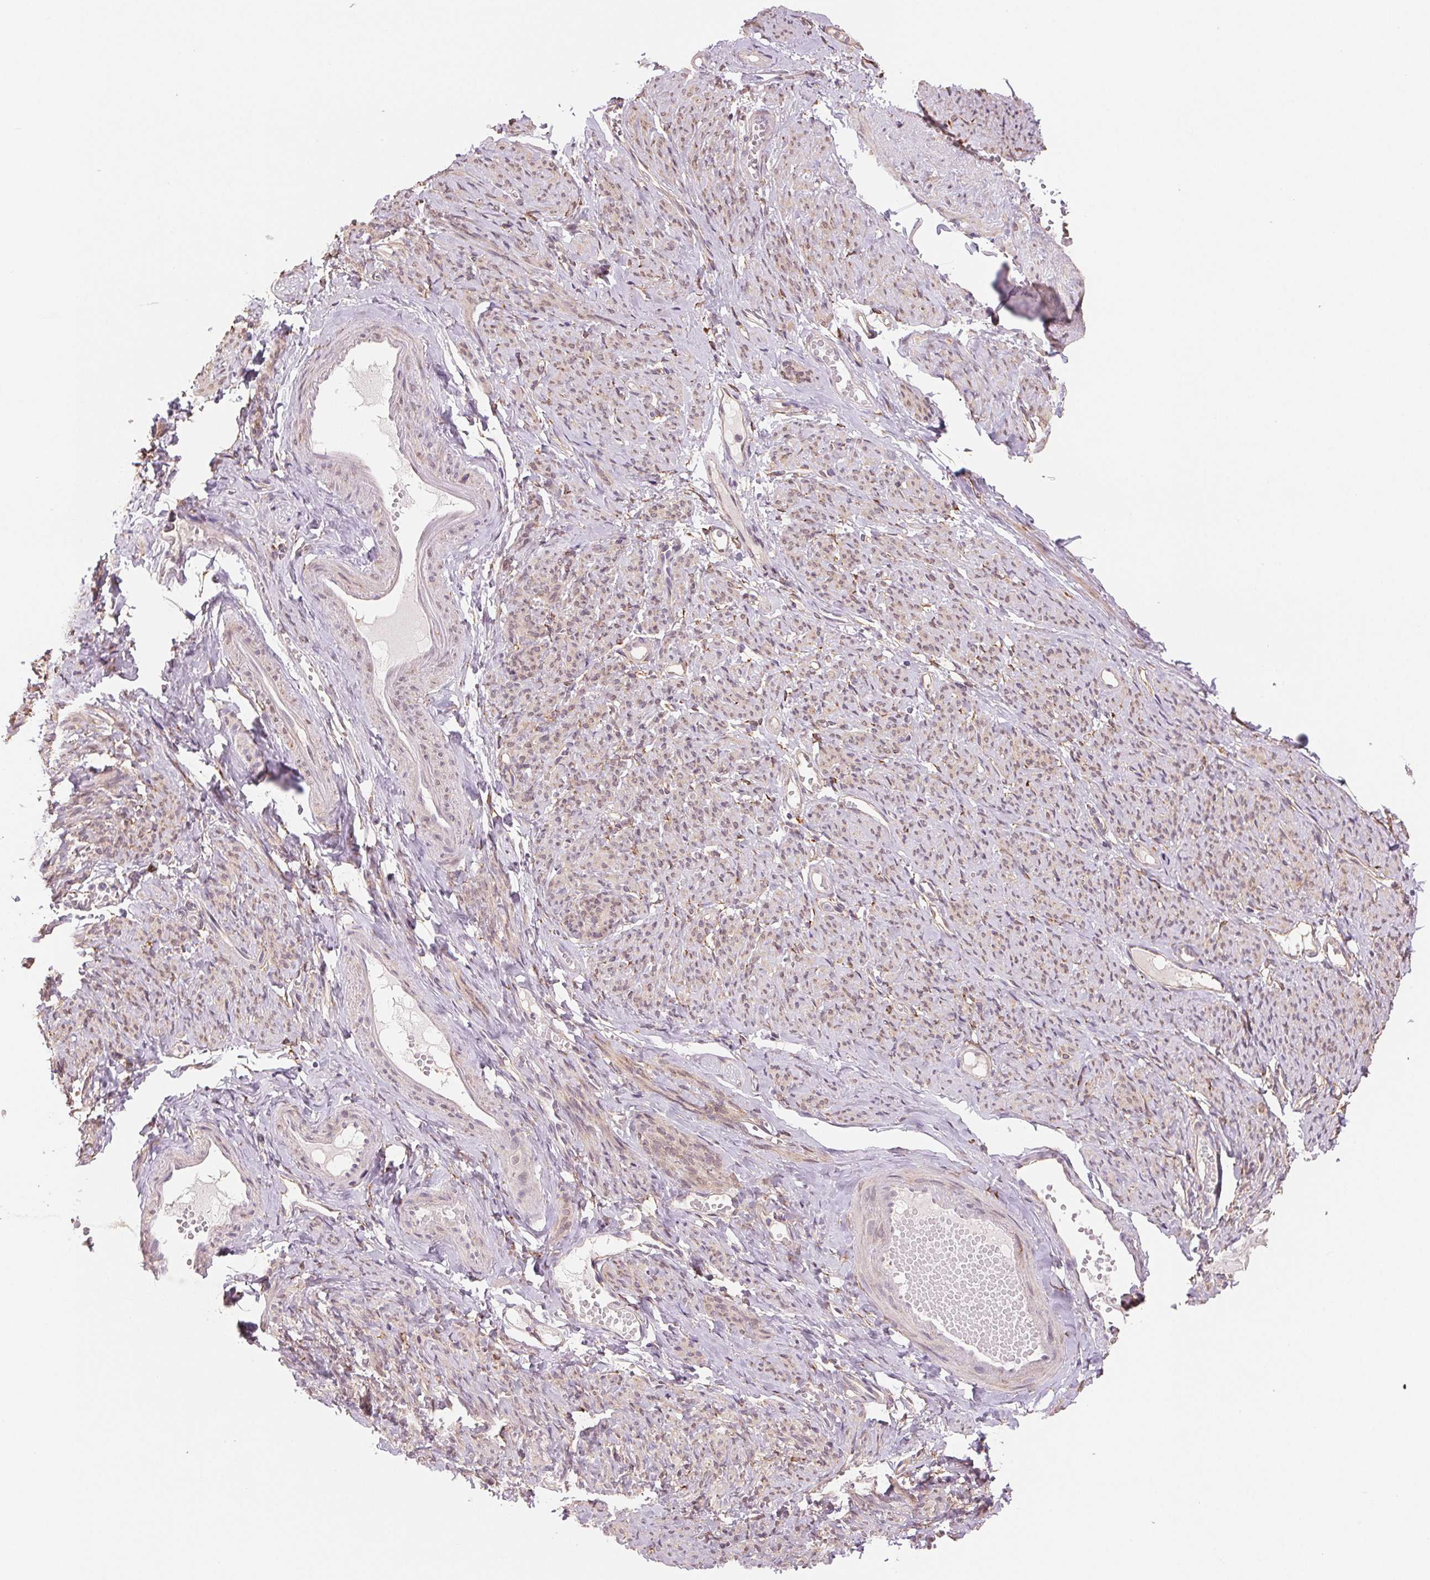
{"staining": {"intensity": "weak", "quantity": "25%-75%", "location": "cytoplasmic/membranous"}, "tissue": "smooth muscle", "cell_type": "Smooth muscle cells", "image_type": "normal", "snomed": [{"axis": "morphology", "description": "Normal tissue, NOS"}, {"axis": "topography", "description": "Smooth muscle"}], "caption": "Immunohistochemistry (IHC) photomicrograph of normal smooth muscle: human smooth muscle stained using IHC demonstrates low levels of weak protein expression localized specifically in the cytoplasmic/membranous of smooth muscle cells, appearing as a cytoplasmic/membranous brown color.", "gene": "FKBP10", "patient": {"sex": "female", "age": 65}}